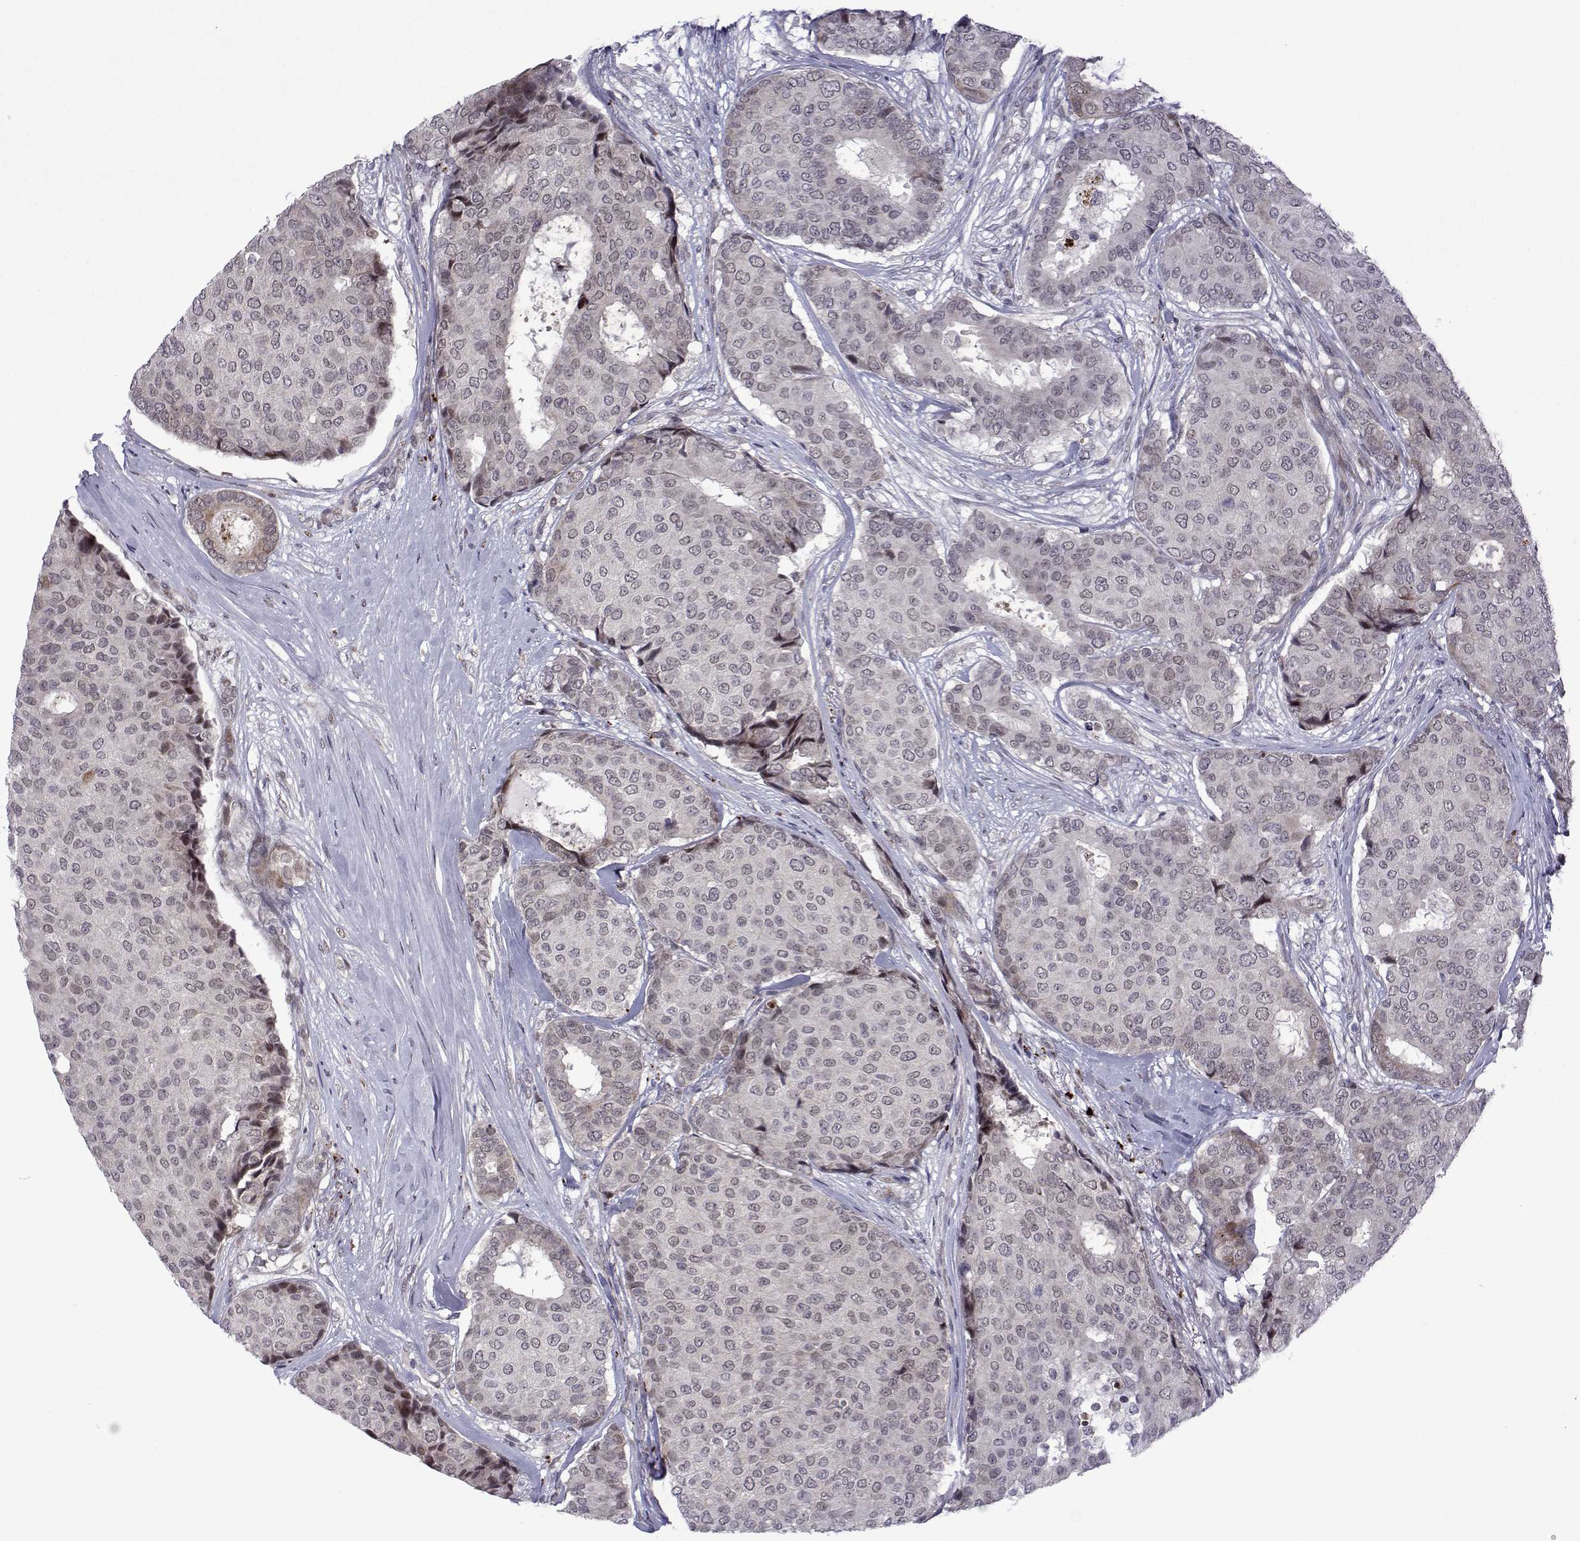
{"staining": {"intensity": "weak", "quantity": "<25%", "location": "nuclear"}, "tissue": "breast cancer", "cell_type": "Tumor cells", "image_type": "cancer", "snomed": [{"axis": "morphology", "description": "Duct carcinoma"}, {"axis": "topography", "description": "Breast"}], "caption": "DAB (3,3'-diaminobenzidine) immunohistochemical staining of breast cancer shows no significant expression in tumor cells.", "gene": "EFCAB3", "patient": {"sex": "female", "age": 75}}